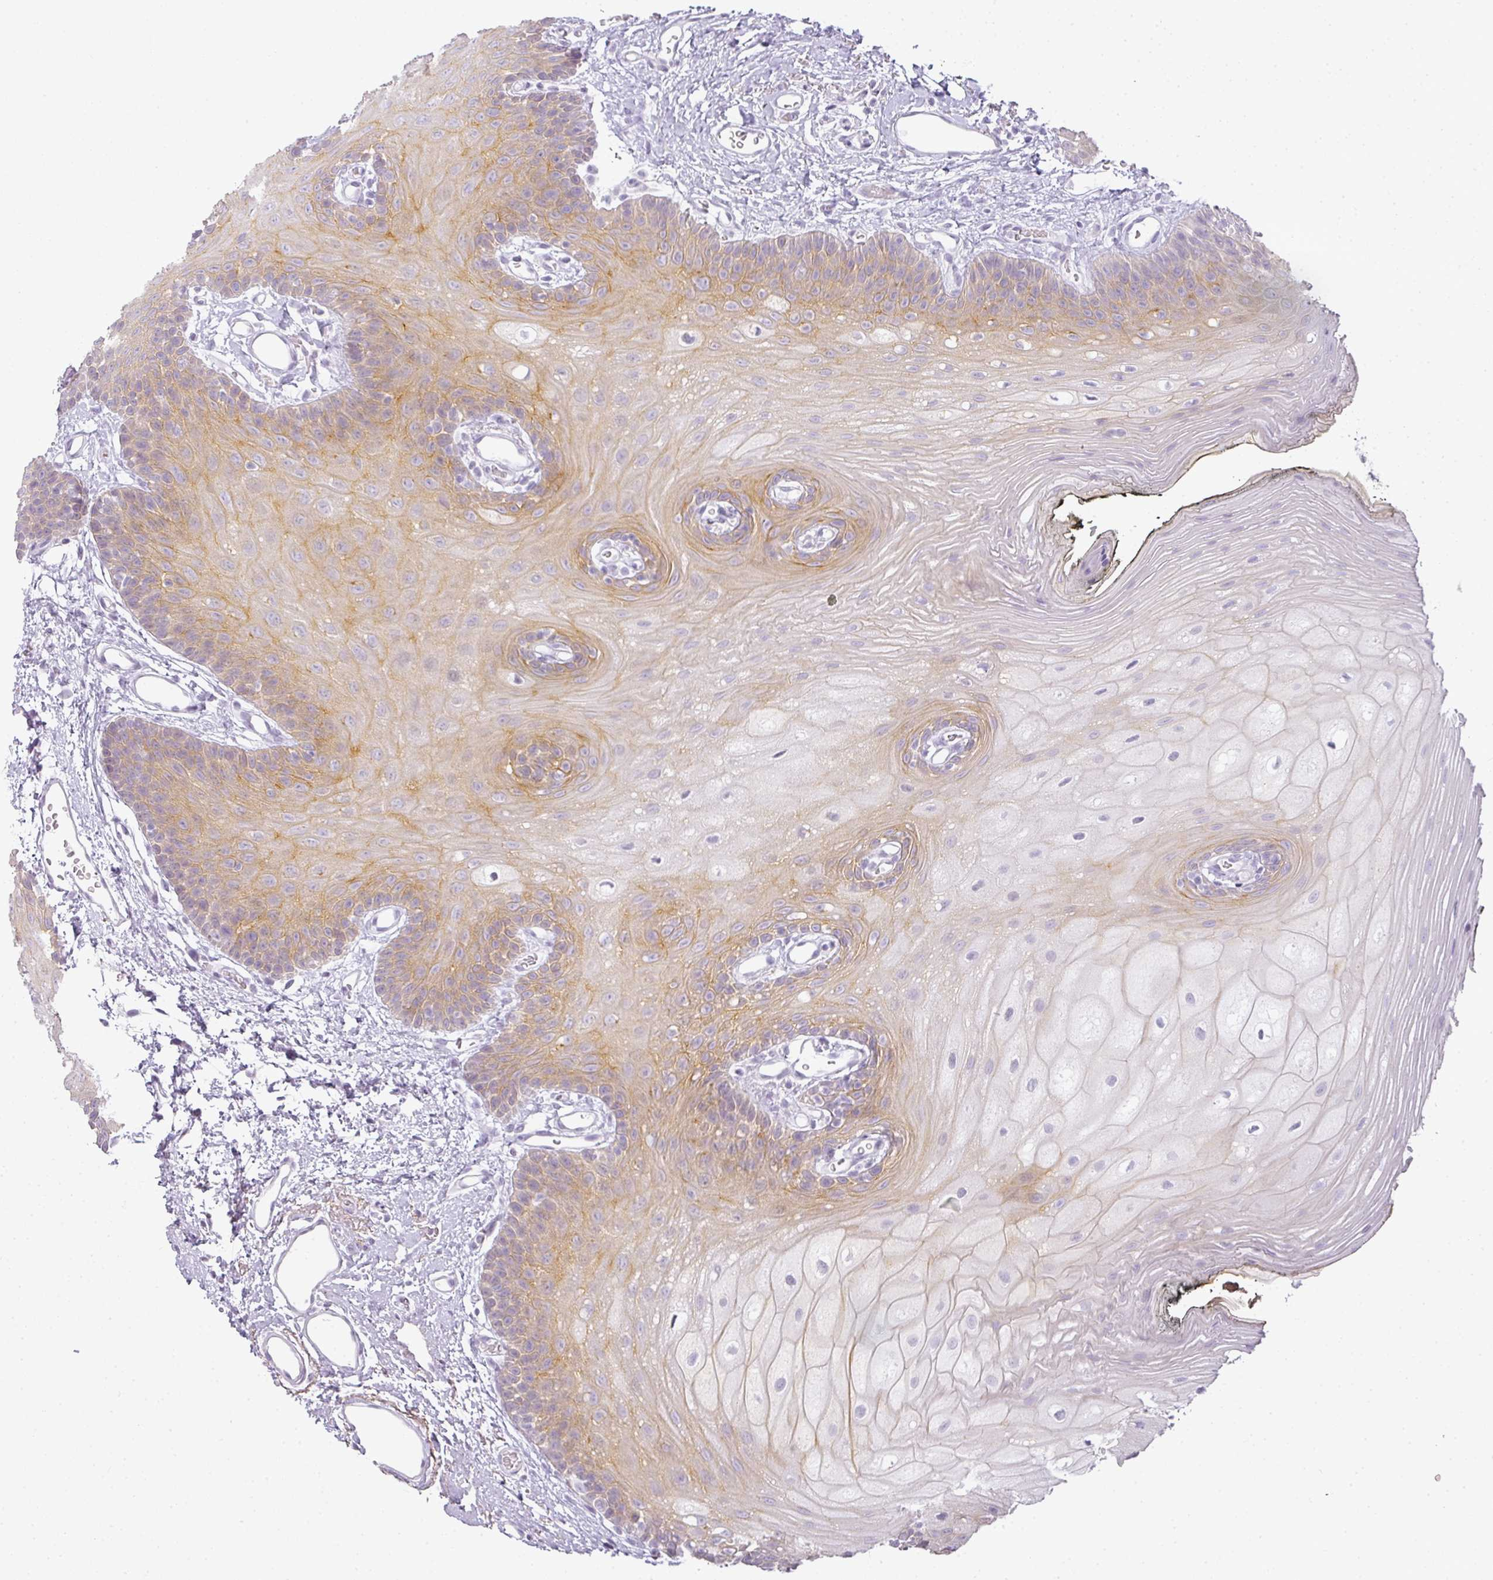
{"staining": {"intensity": "weak", "quantity": "25%-75%", "location": "cytoplasmic/membranous"}, "tissue": "oral mucosa", "cell_type": "Squamous epithelial cells", "image_type": "normal", "snomed": [{"axis": "morphology", "description": "Normal tissue, NOS"}, {"axis": "morphology", "description": "Squamous cell carcinoma, NOS"}, {"axis": "topography", "description": "Oral tissue"}, {"axis": "topography", "description": "Head-Neck"}], "caption": "Oral mucosa stained with a brown dye reveals weak cytoplasmic/membranous positive positivity in approximately 25%-75% of squamous epithelial cells.", "gene": "RBMY1A1", "patient": {"sex": "female", "age": 81}}